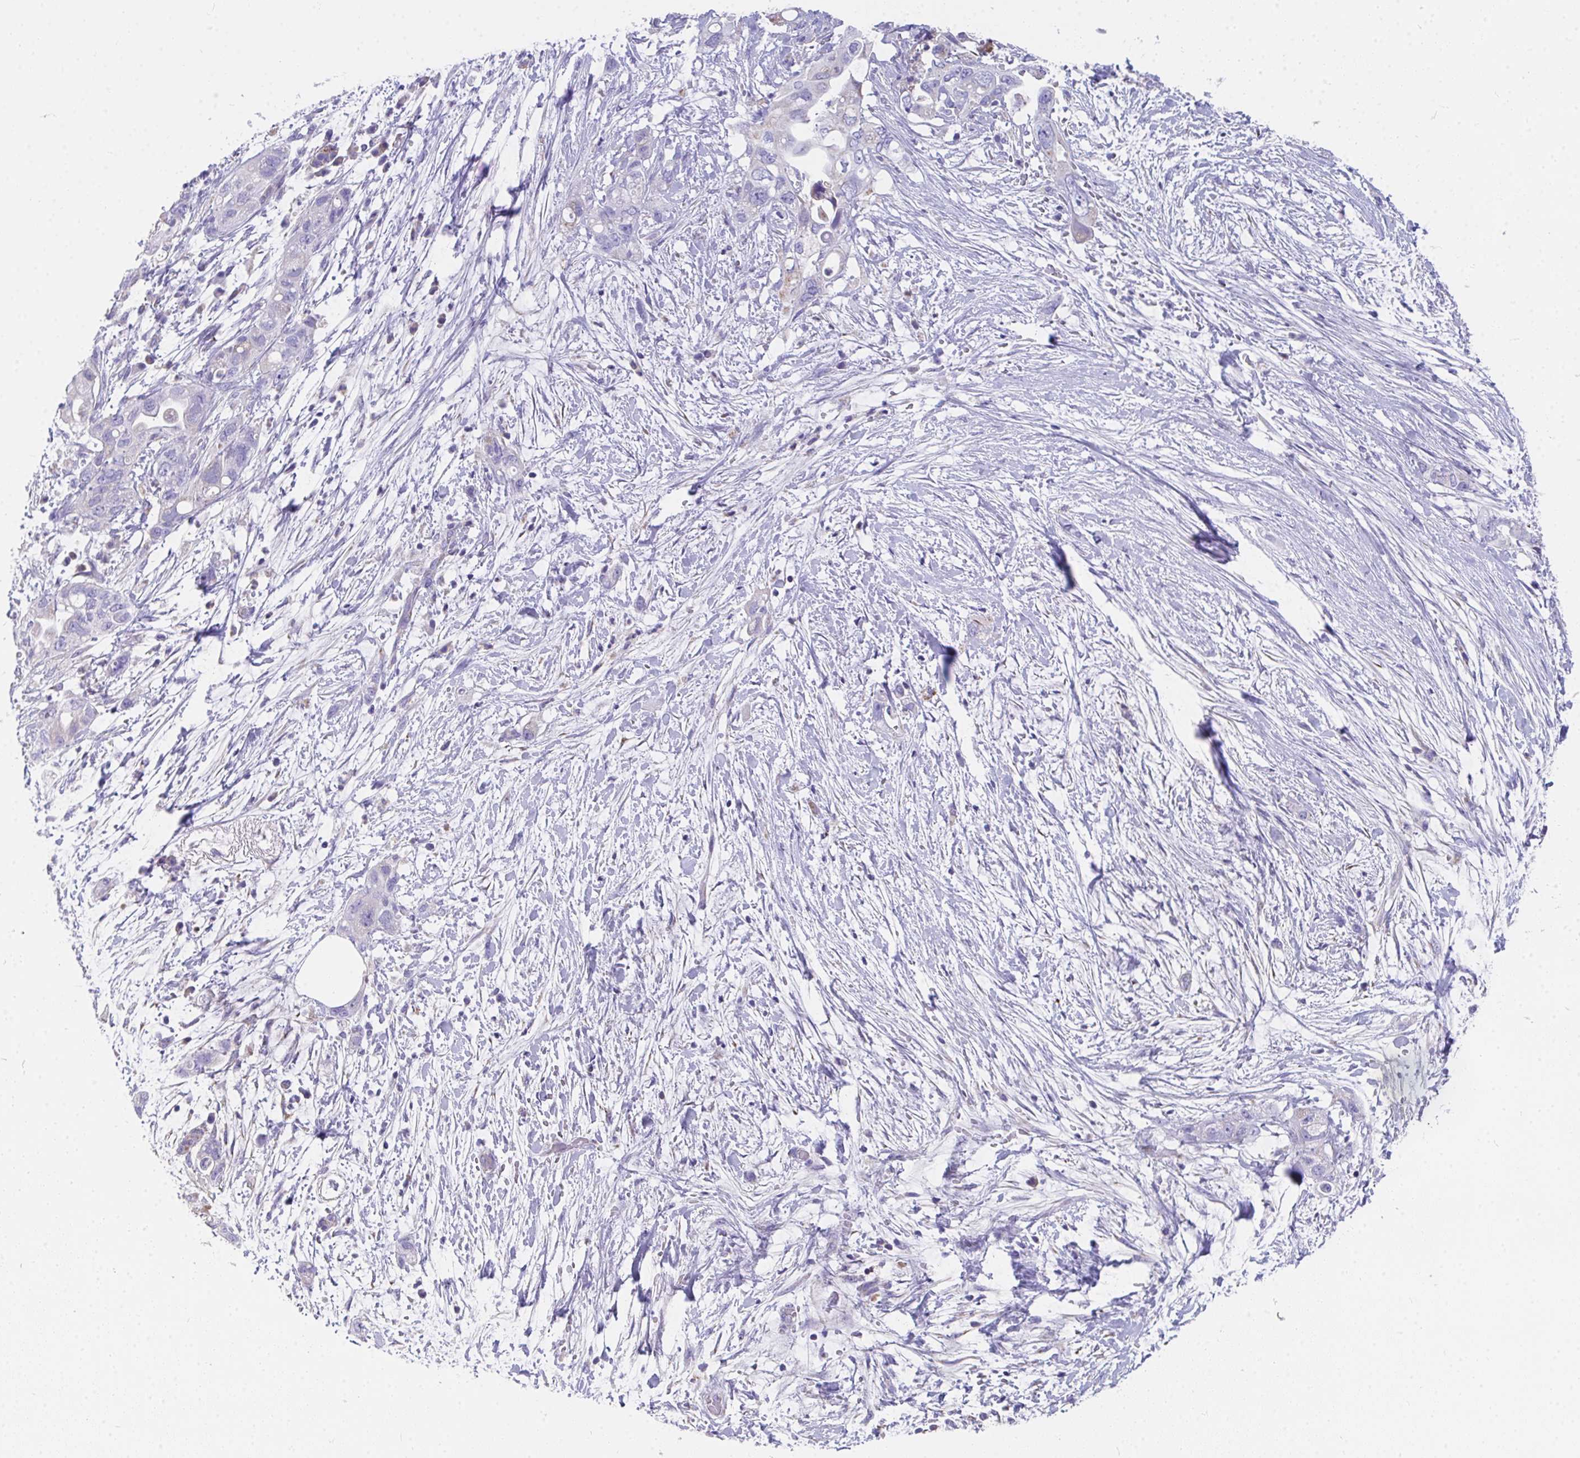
{"staining": {"intensity": "weak", "quantity": "<25%", "location": "cytoplasmic/membranous"}, "tissue": "pancreatic cancer", "cell_type": "Tumor cells", "image_type": "cancer", "snomed": [{"axis": "morphology", "description": "Adenocarcinoma, NOS"}, {"axis": "topography", "description": "Pancreas"}], "caption": "Pancreatic adenocarcinoma was stained to show a protein in brown. There is no significant positivity in tumor cells. (DAB (3,3'-diaminobenzidine) immunohistochemistry (IHC) visualized using brightfield microscopy, high magnification).", "gene": "COA5", "patient": {"sex": "female", "age": 72}}